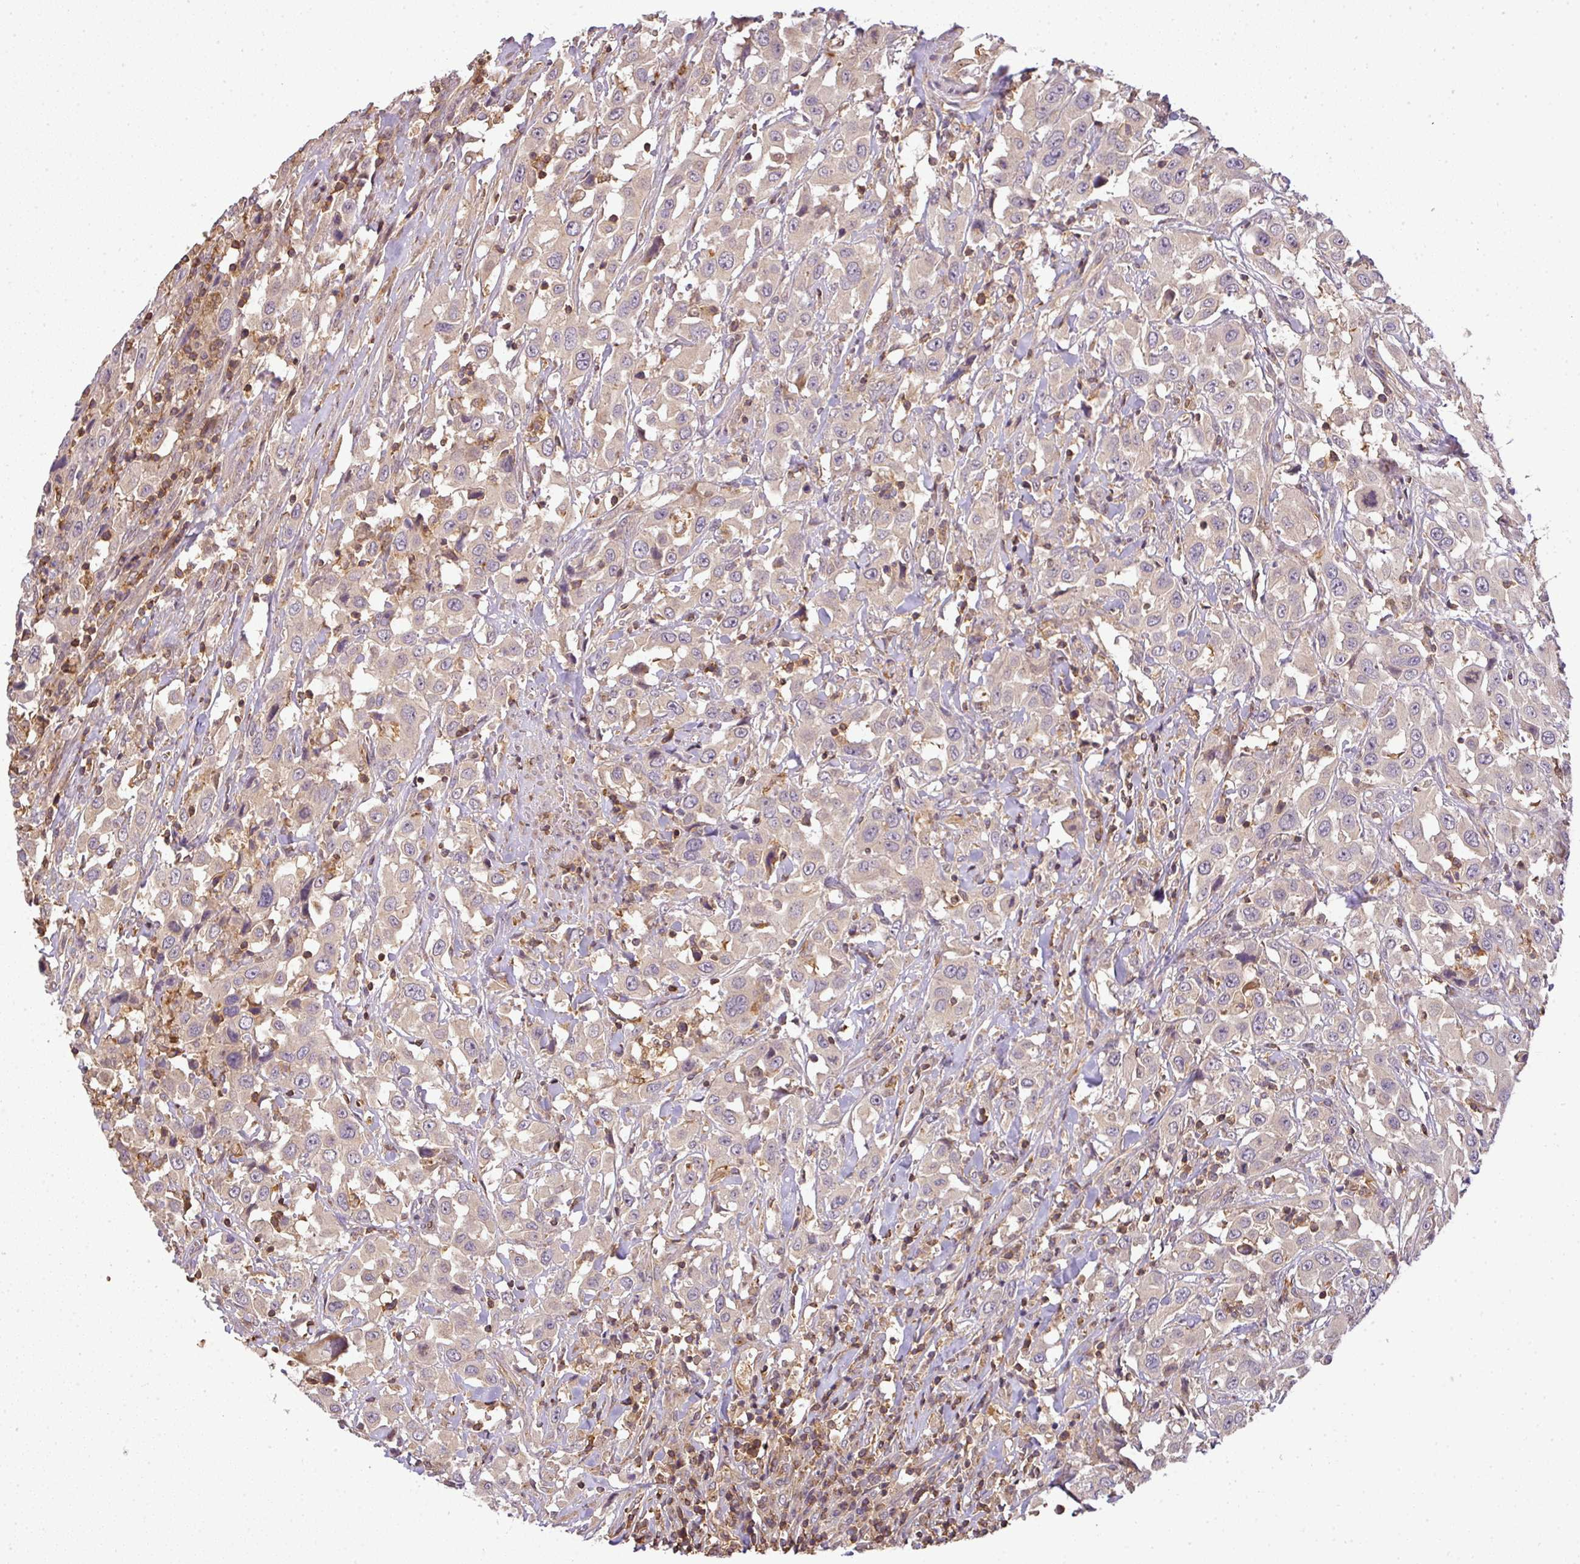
{"staining": {"intensity": "weak", "quantity": "<25%", "location": "cytoplasmic/membranous"}, "tissue": "urothelial cancer", "cell_type": "Tumor cells", "image_type": "cancer", "snomed": [{"axis": "morphology", "description": "Urothelial carcinoma, High grade"}, {"axis": "topography", "description": "Urinary bladder"}], "caption": "Immunohistochemistry (IHC) of human urothelial carcinoma (high-grade) reveals no expression in tumor cells.", "gene": "TCL1B", "patient": {"sex": "male", "age": 61}}